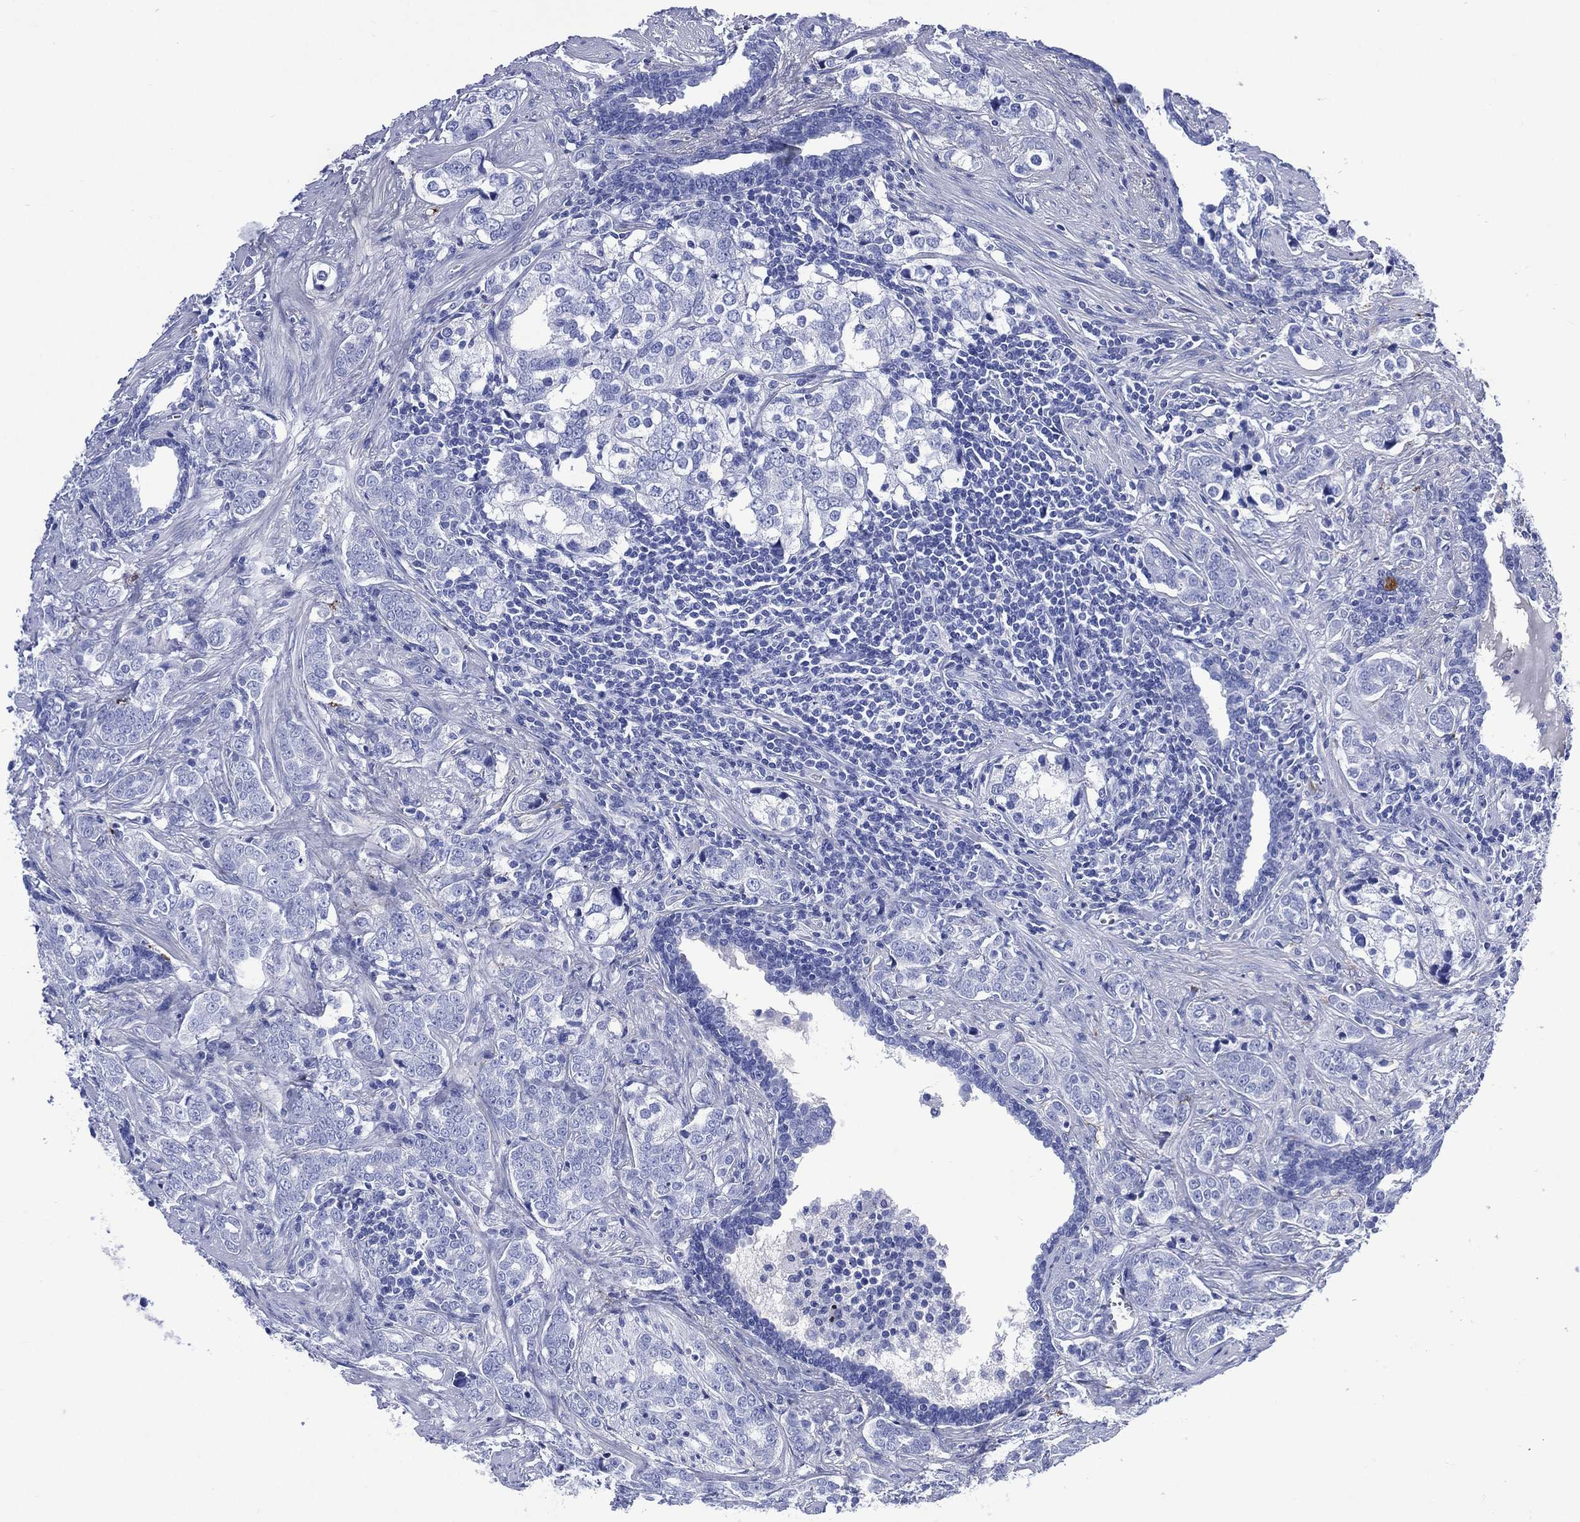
{"staining": {"intensity": "negative", "quantity": "none", "location": "none"}, "tissue": "prostate cancer", "cell_type": "Tumor cells", "image_type": "cancer", "snomed": [{"axis": "morphology", "description": "Adenocarcinoma, NOS"}, {"axis": "topography", "description": "Prostate and seminal vesicle, NOS"}], "caption": "The immunohistochemistry (IHC) image has no significant positivity in tumor cells of prostate cancer tissue.", "gene": "SHCBP1L", "patient": {"sex": "male", "age": 63}}